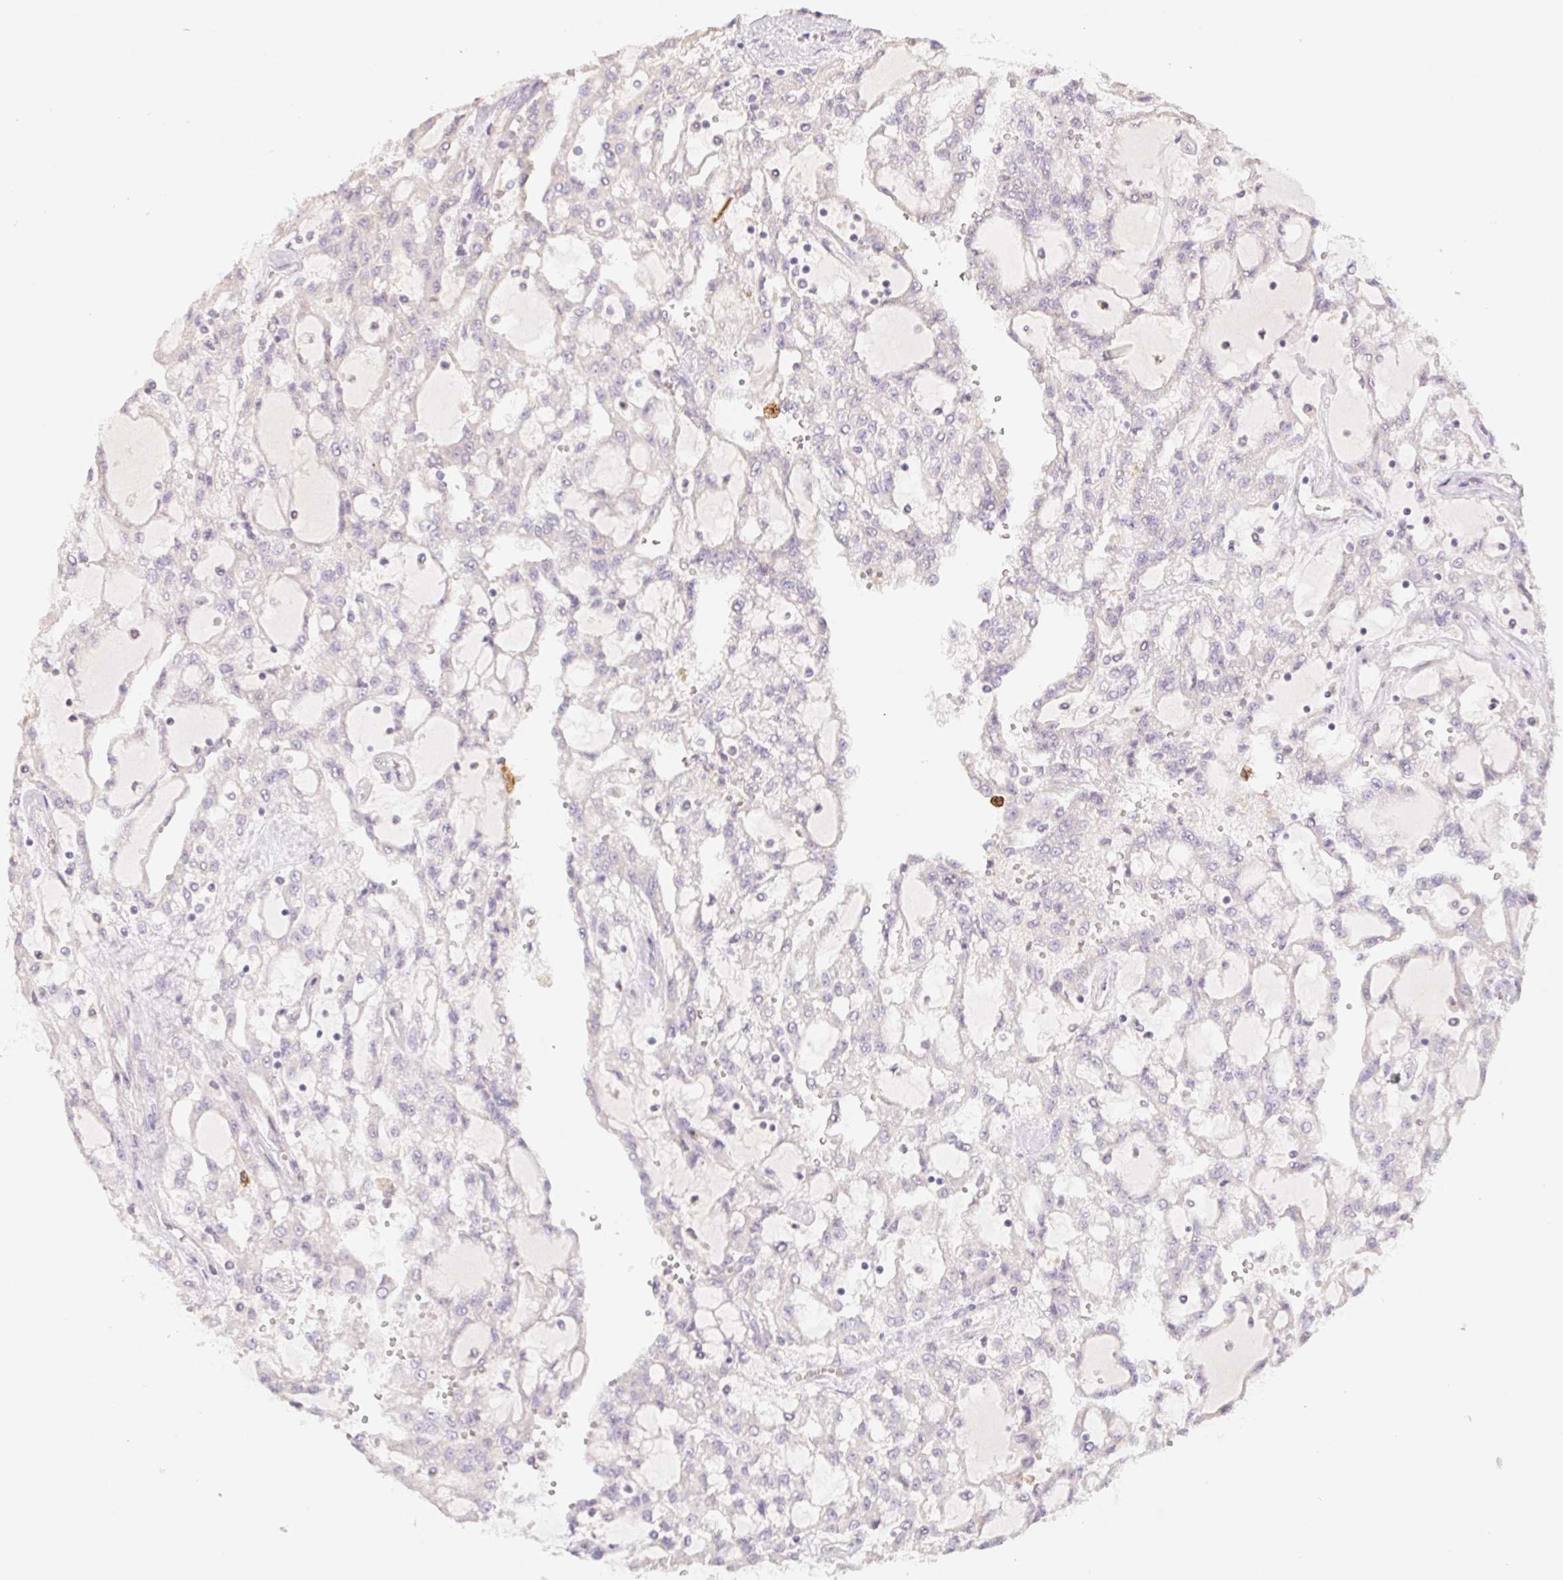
{"staining": {"intensity": "negative", "quantity": "none", "location": "none"}, "tissue": "renal cancer", "cell_type": "Tumor cells", "image_type": "cancer", "snomed": [{"axis": "morphology", "description": "Adenocarcinoma, NOS"}, {"axis": "topography", "description": "Kidney"}], "caption": "Immunohistochemistry (IHC) micrograph of neoplastic tissue: renal cancer (adenocarcinoma) stained with DAB (3,3'-diaminobenzidine) shows no significant protein staining in tumor cells.", "gene": "ACVR1B", "patient": {"sex": "male", "age": 63}}